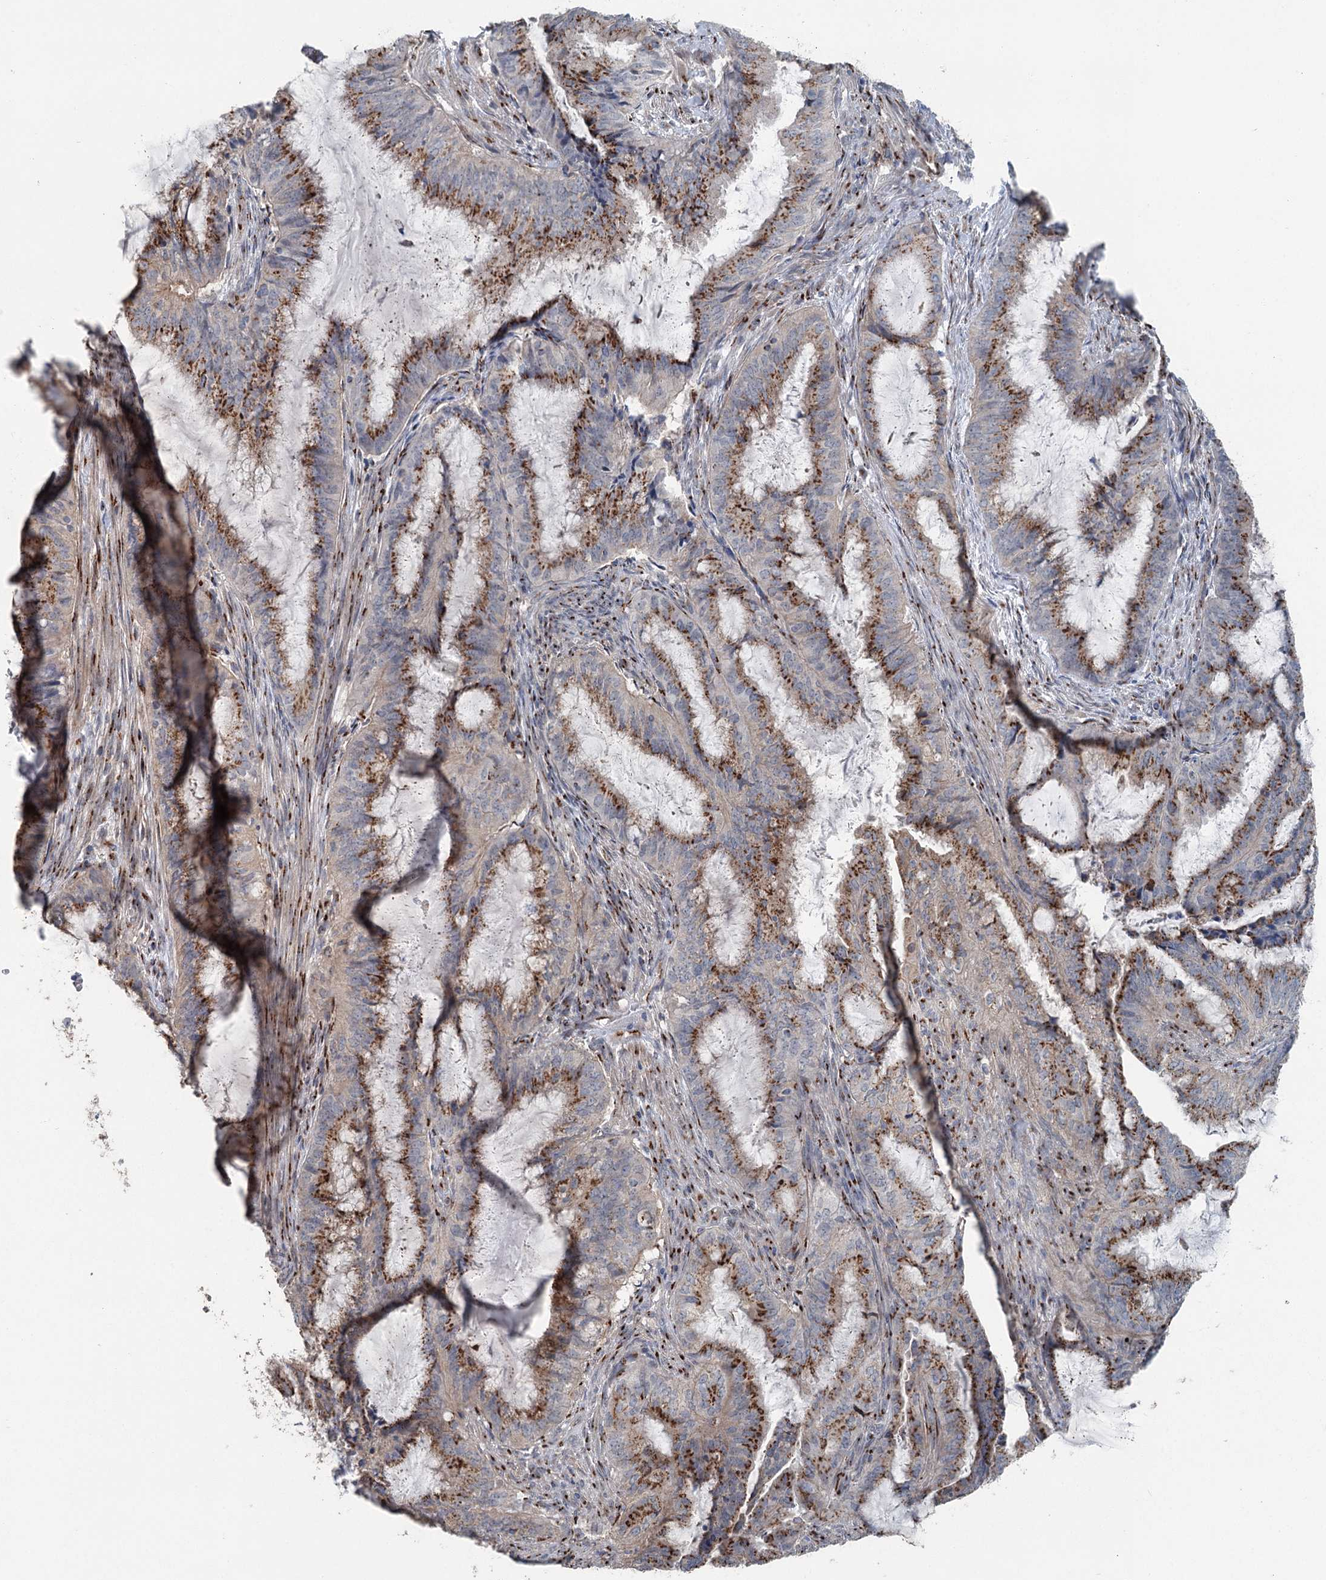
{"staining": {"intensity": "strong", "quantity": "25%-75%", "location": "cytoplasmic/membranous"}, "tissue": "endometrial cancer", "cell_type": "Tumor cells", "image_type": "cancer", "snomed": [{"axis": "morphology", "description": "Adenocarcinoma, NOS"}, {"axis": "topography", "description": "Endometrium"}], "caption": "Immunohistochemistry (DAB) staining of endometrial cancer reveals strong cytoplasmic/membranous protein staining in approximately 25%-75% of tumor cells. Using DAB (3,3'-diaminobenzidine) (brown) and hematoxylin (blue) stains, captured at high magnification using brightfield microscopy.", "gene": "ITIH5", "patient": {"sex": "female", "age": 51}}